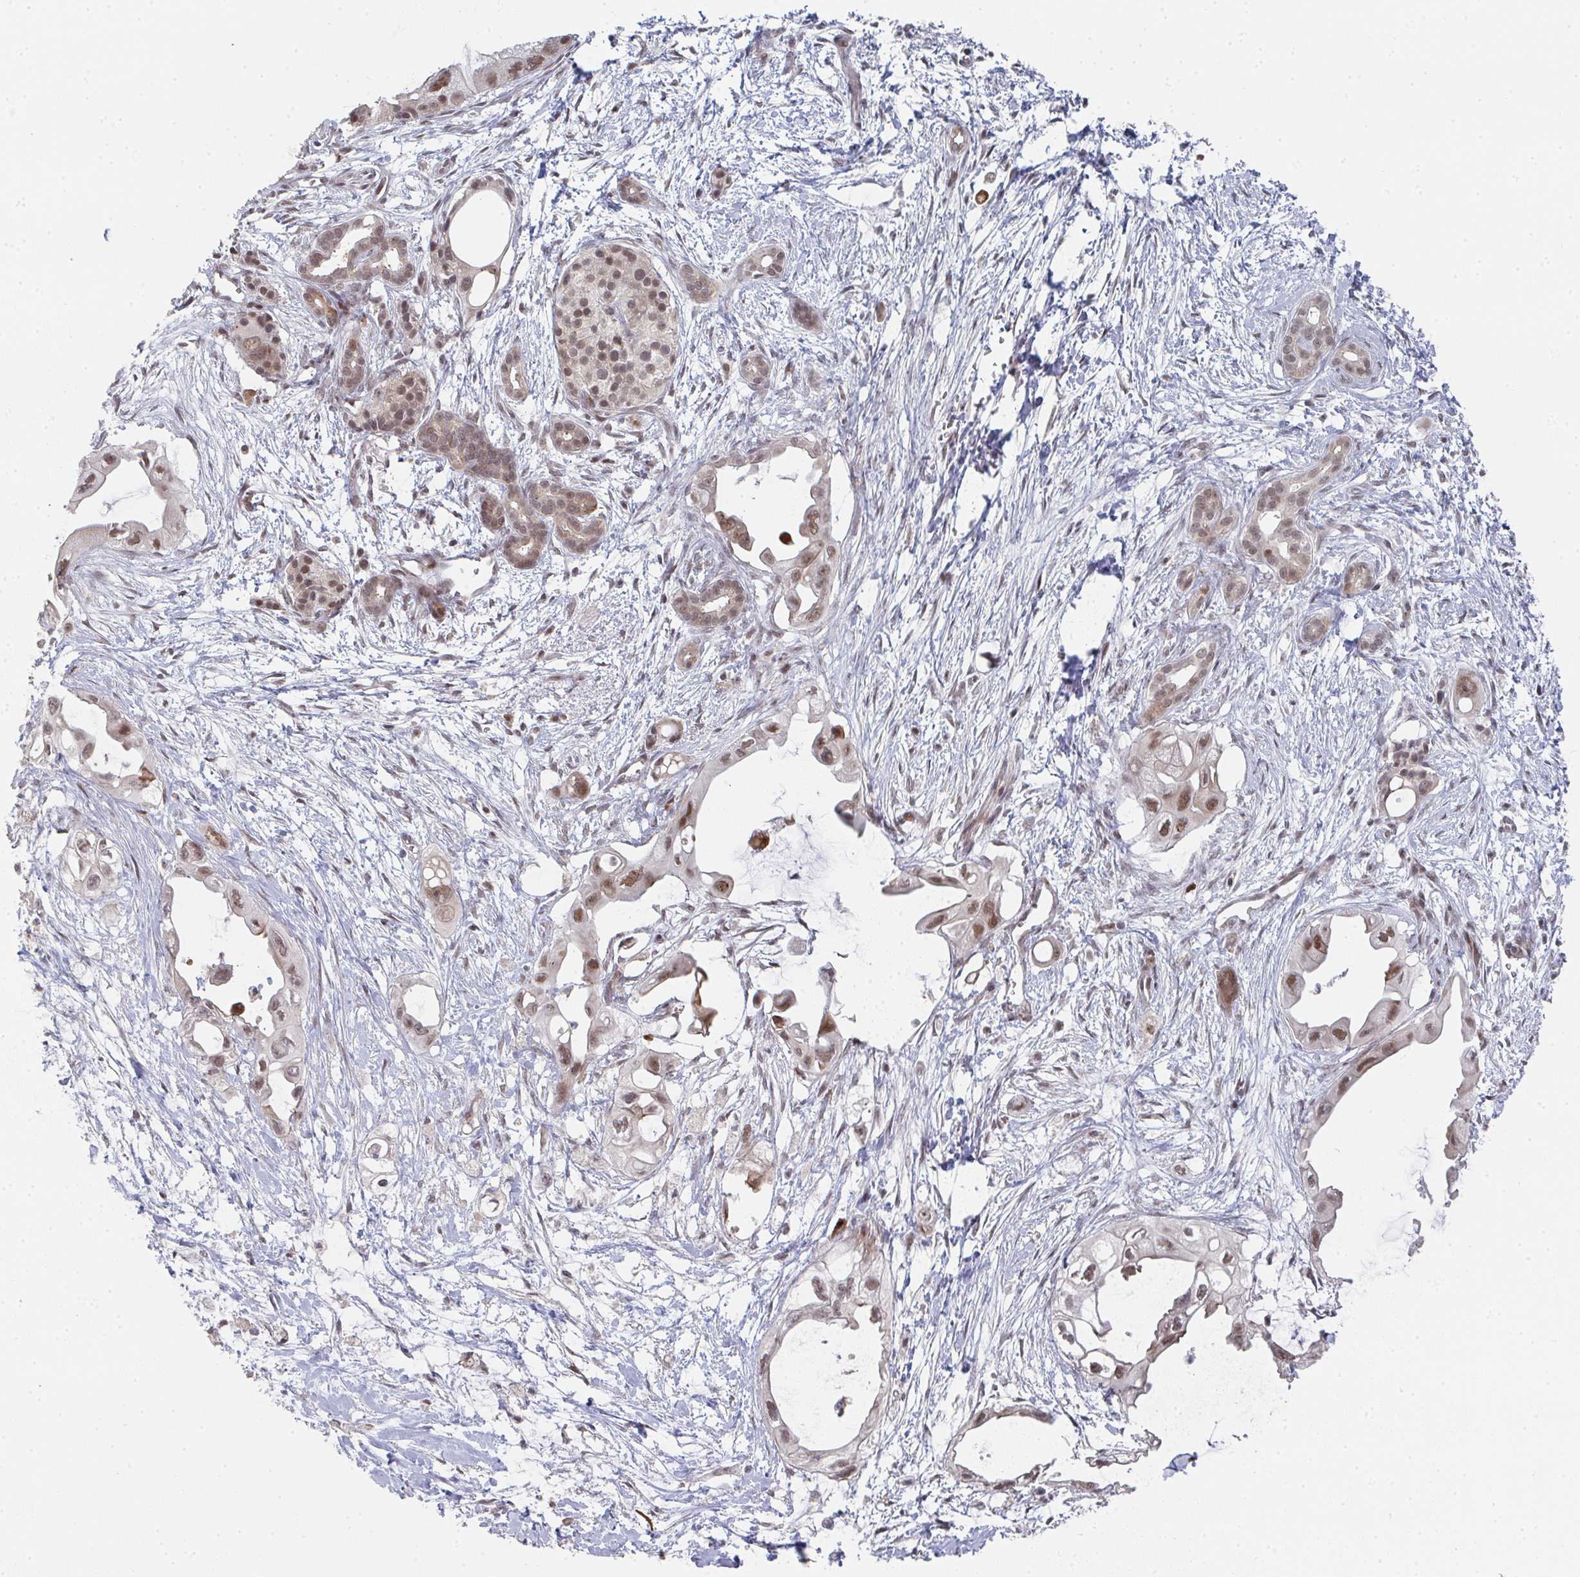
{"staining": {"intensity": "strong", "quantity": ">75%", "location": "cytoplasmic/membranous,nuclear"}, "tissue": "pancreatic cancer", "cell_type": "Tumor cells", "image_type": "cancer", "snomed": [{"axis": "morphology", "description": "Adenocarcinoma, NOS"}, {"axis": "topography", "description": "Pancreas"}], "caption": "Immunohistochemical staining of human pancreatic cancer demonstrates high levels of strong cytoplasmic/membranous and nuclear expression in about >75% of tumor cells. (DAB = brown stain, brightfield microscopy at high magnification).", "gene": "RBBP5", "patient": {"sex": "male", "age": 61}}